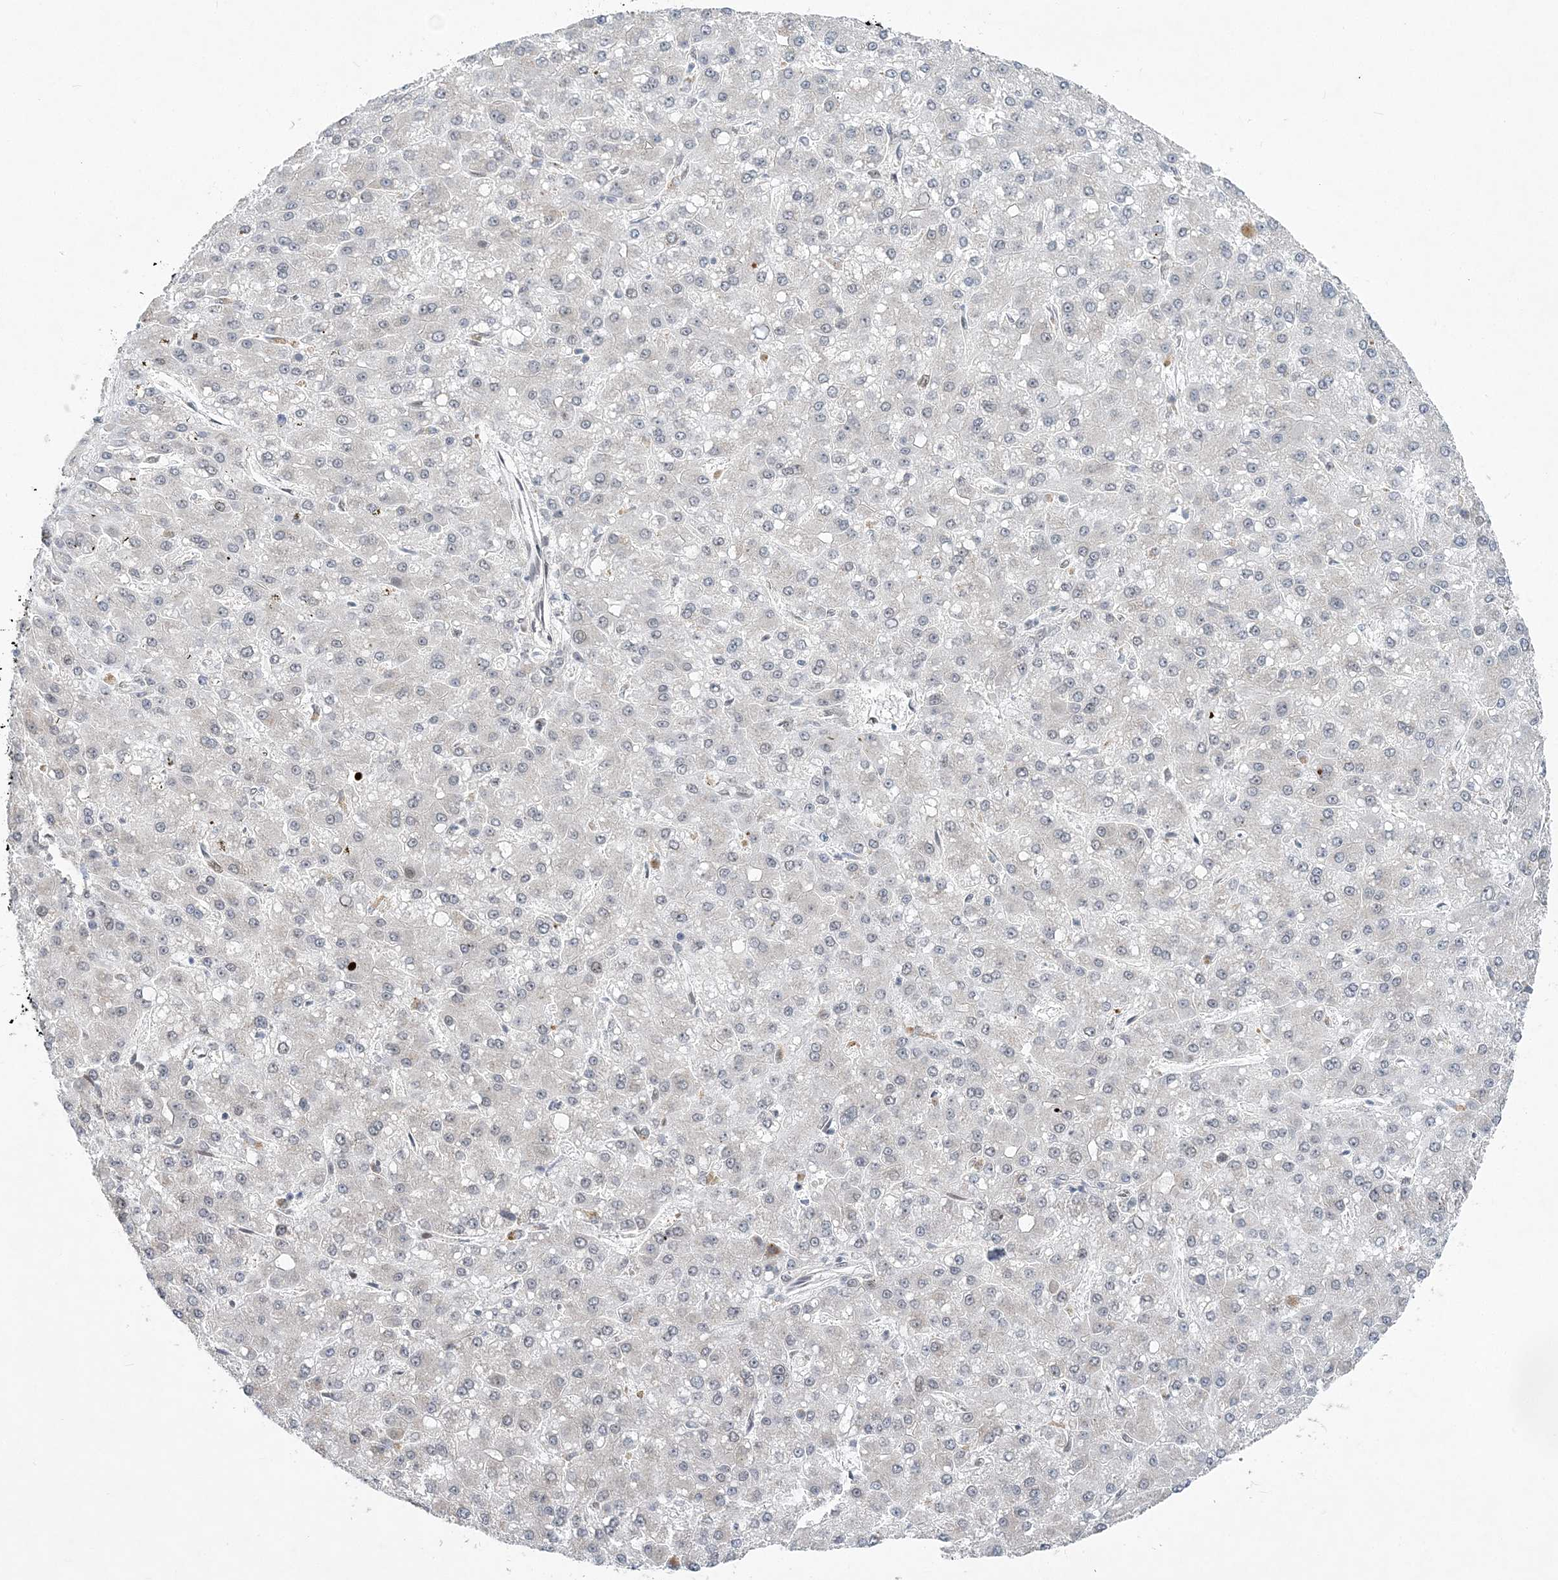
{"staining": {"intensity": "negative", "quantity": "none", "location": "none"}, "tissue": "liver cancer", "cell_type": "Tumor cells", "image_type": "cancer", "snomed": [{"axis": "morphology", "description": "Carcinoma, Hepatocellular, NOS"}, {"axis": "topography", "description": "Liver"}], "caption": "The photomicrograph exhibits no significant expression in tumor cells of liver cancer.", "gene": "WAC", "patient": {"sex": "male", "age": 67}}